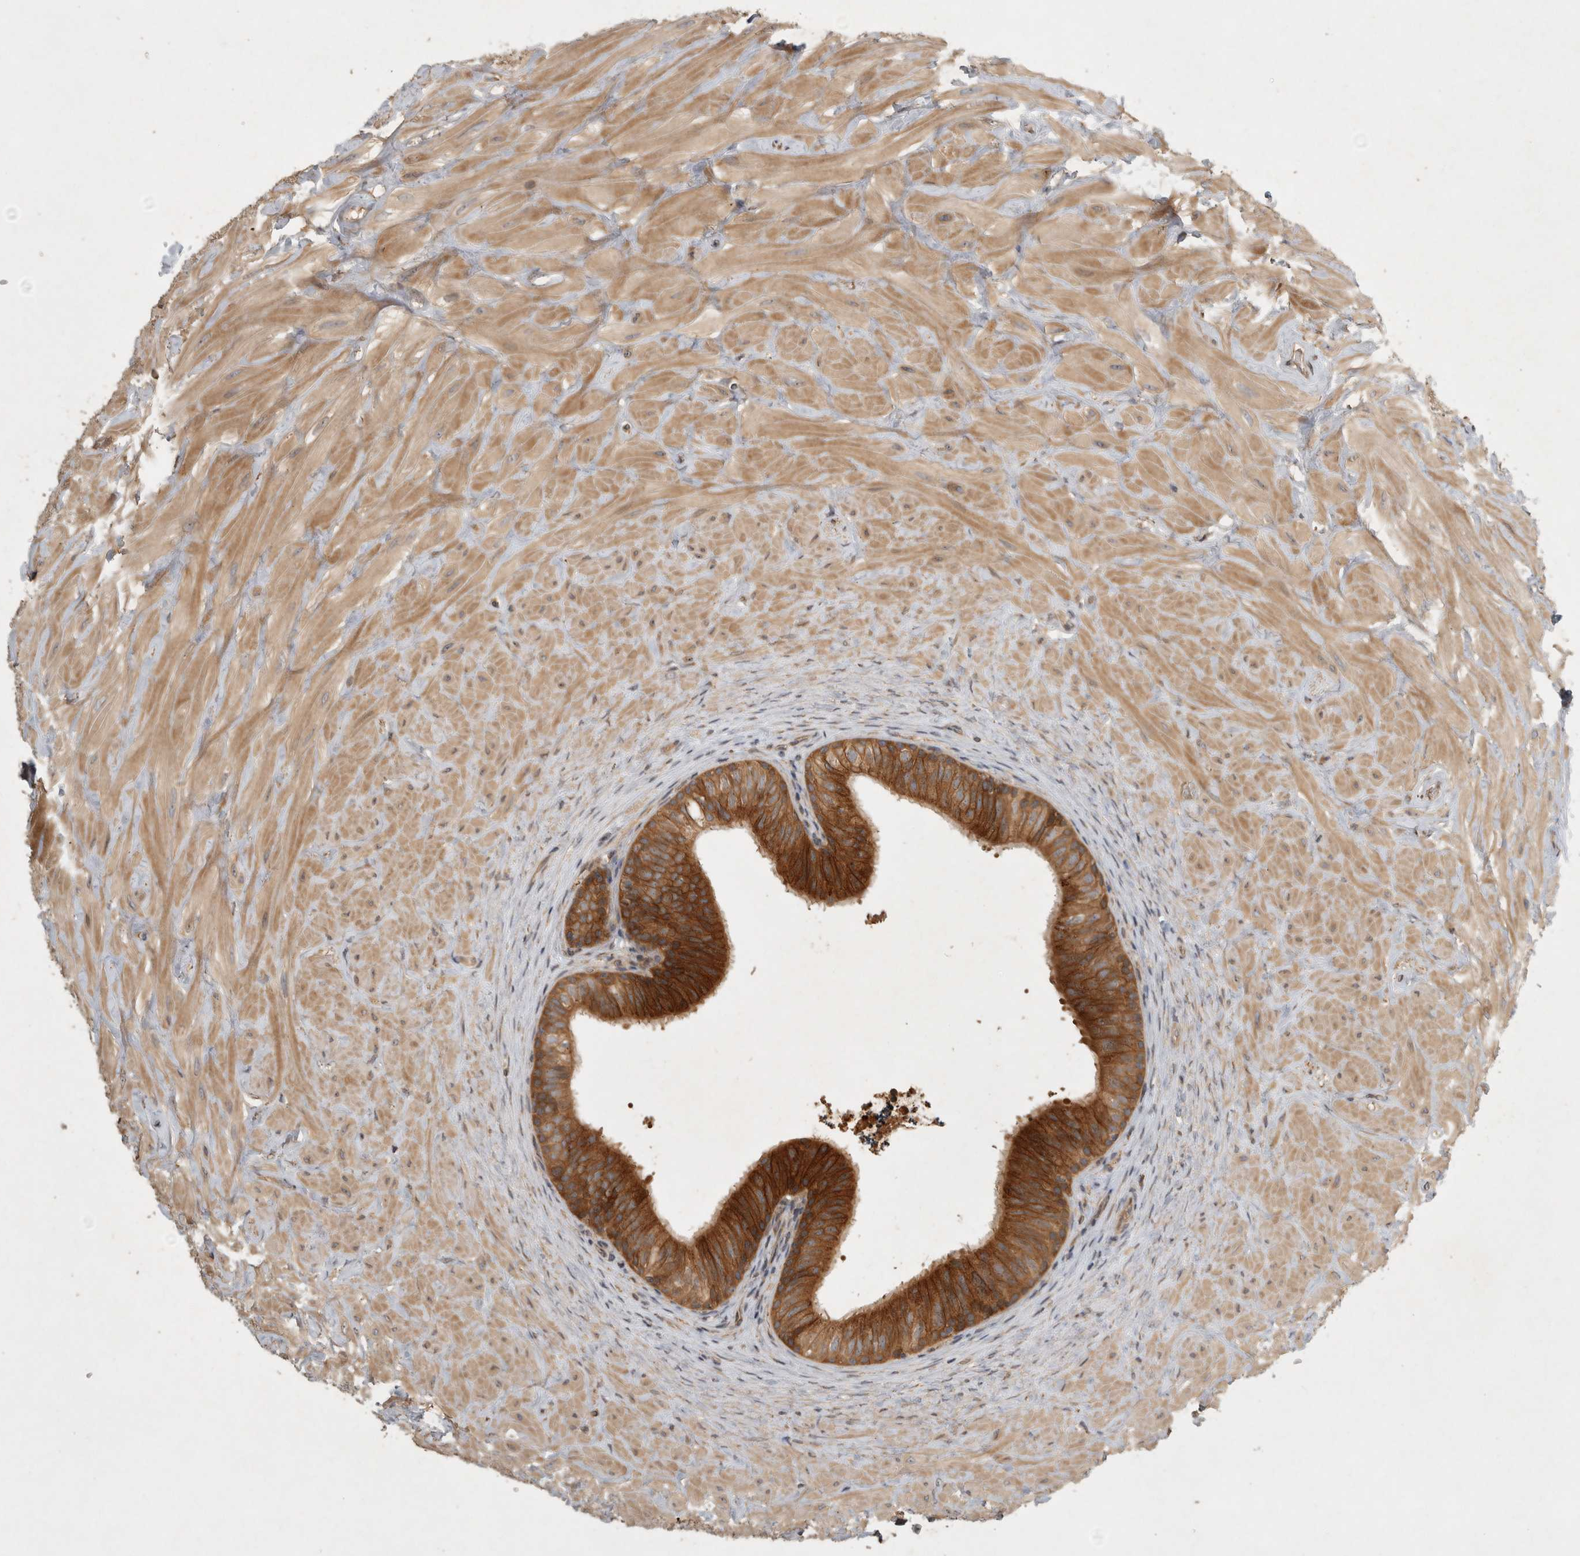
{"staining": {"intensity": "strong", "quantity": ">75%", "location": "cytoplasmic/membranous"}, "tissue": "epididymis", "cell_type": "Glandular cells", "image_type": "normal", "snomed": [{"axis": "morphology", "description": "Normal tissue, NOS"}, {"axis": "topography", "description": "Soft tissue"}, {"axis": "topography", "description": "Epididymis"}], "caption": "The histopathology image exhibits immunohistochemical staining of unremarkable epididymis. There is strong cytoplasmic/membranous staining is seen in about >75% of glandular cells. (IHC, brightfield microscopy, high magnification).", "gene": "VEPH1", "patient": {"sex": "male", "age": 26}}